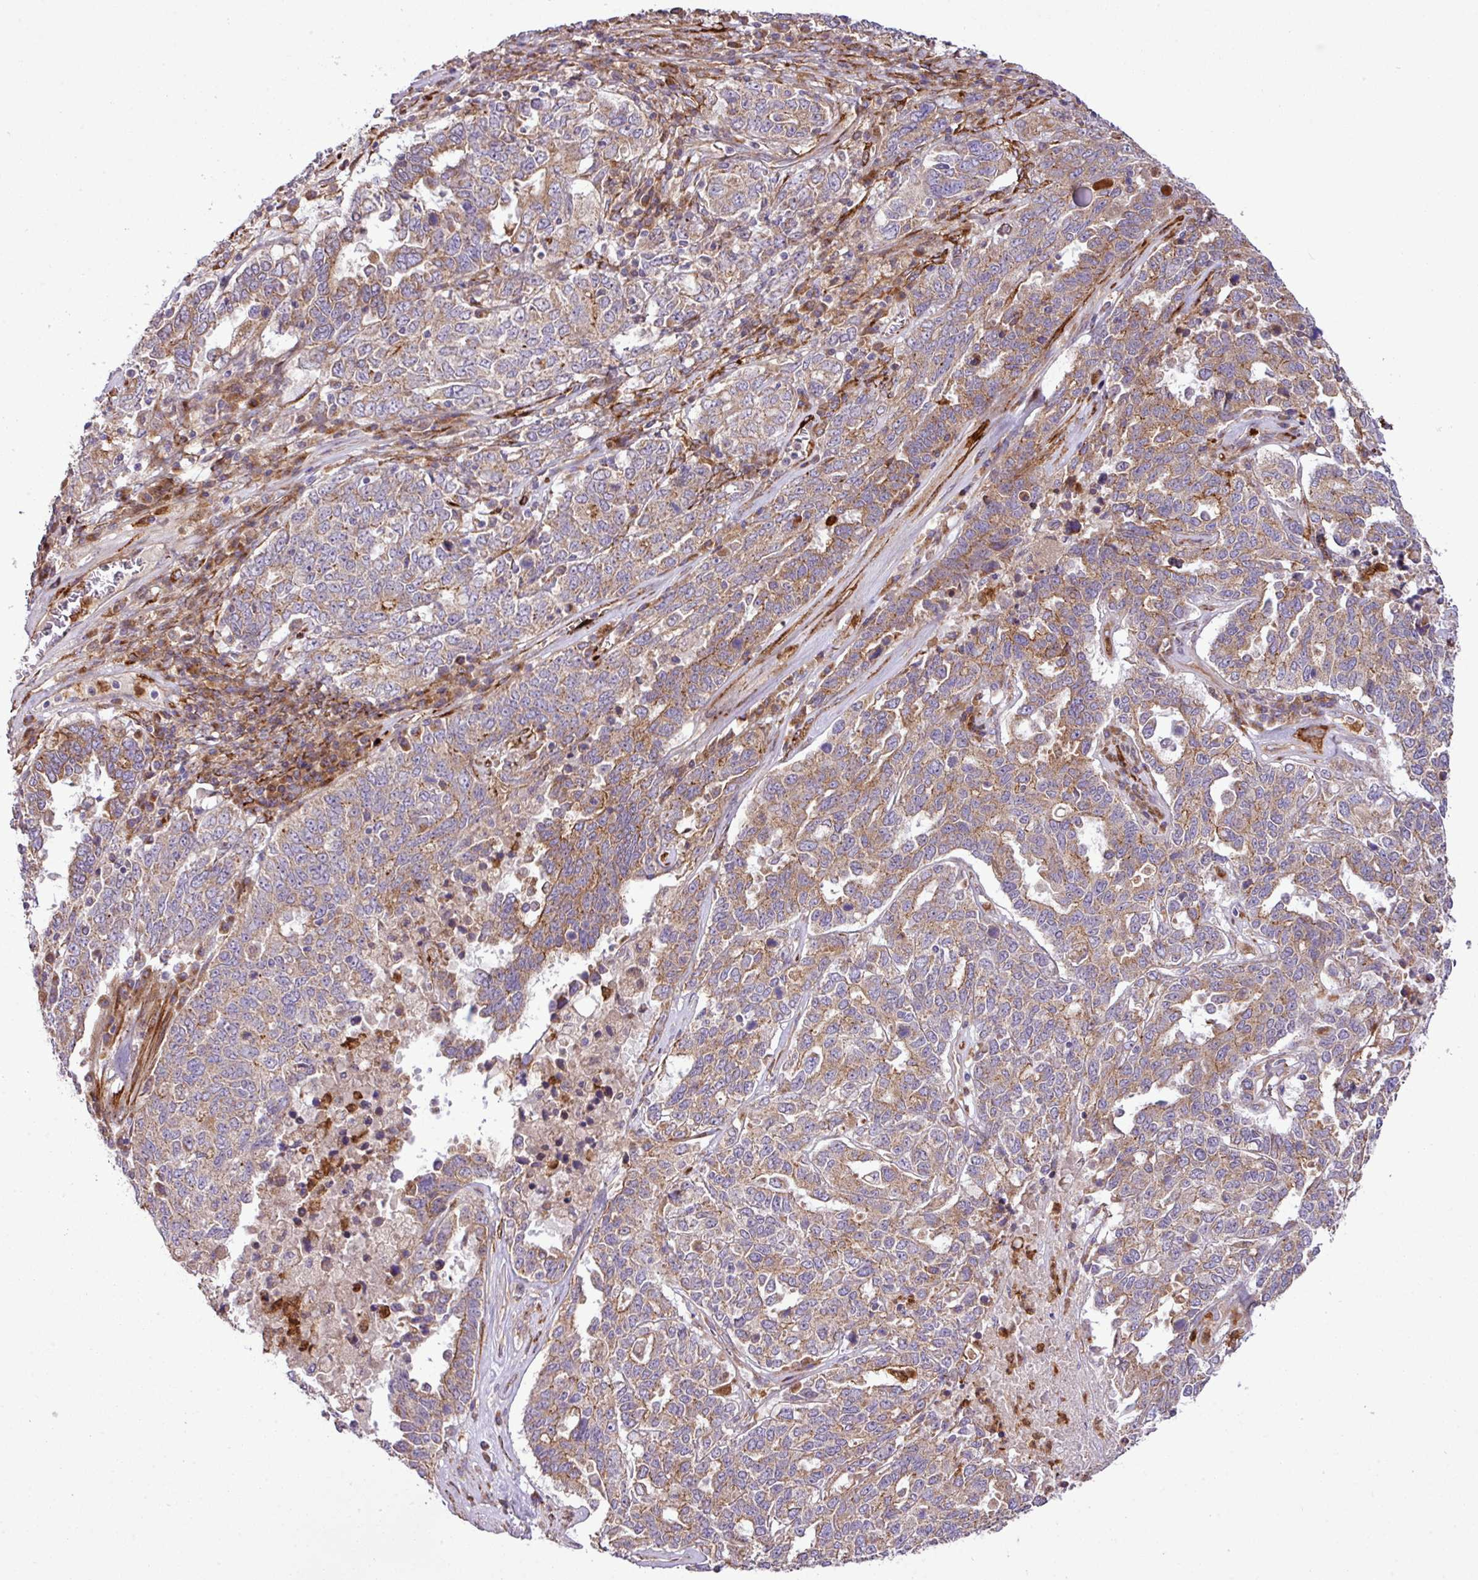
{"staining": {"intensity": "moderate", "quantity": ">75%", "location": "cytoplasmic/membranous"}, "tissue": "ovarian cancer", "cell_type": "Tumor cells", "image_type": "cancer", "snomed": [{"axis": "morphology", "description": "Carcinoma, endometroid"}, {"axis": "topography", "description": "Ovary"}], "caption": "Tumor cells reveal medium levels of moderate cytoplasmic/membranous staining in approximately >75% of cells in human ovarian cancer.", "gene": "FAM47E", "patient": {"sex": "female", "age": 62}}